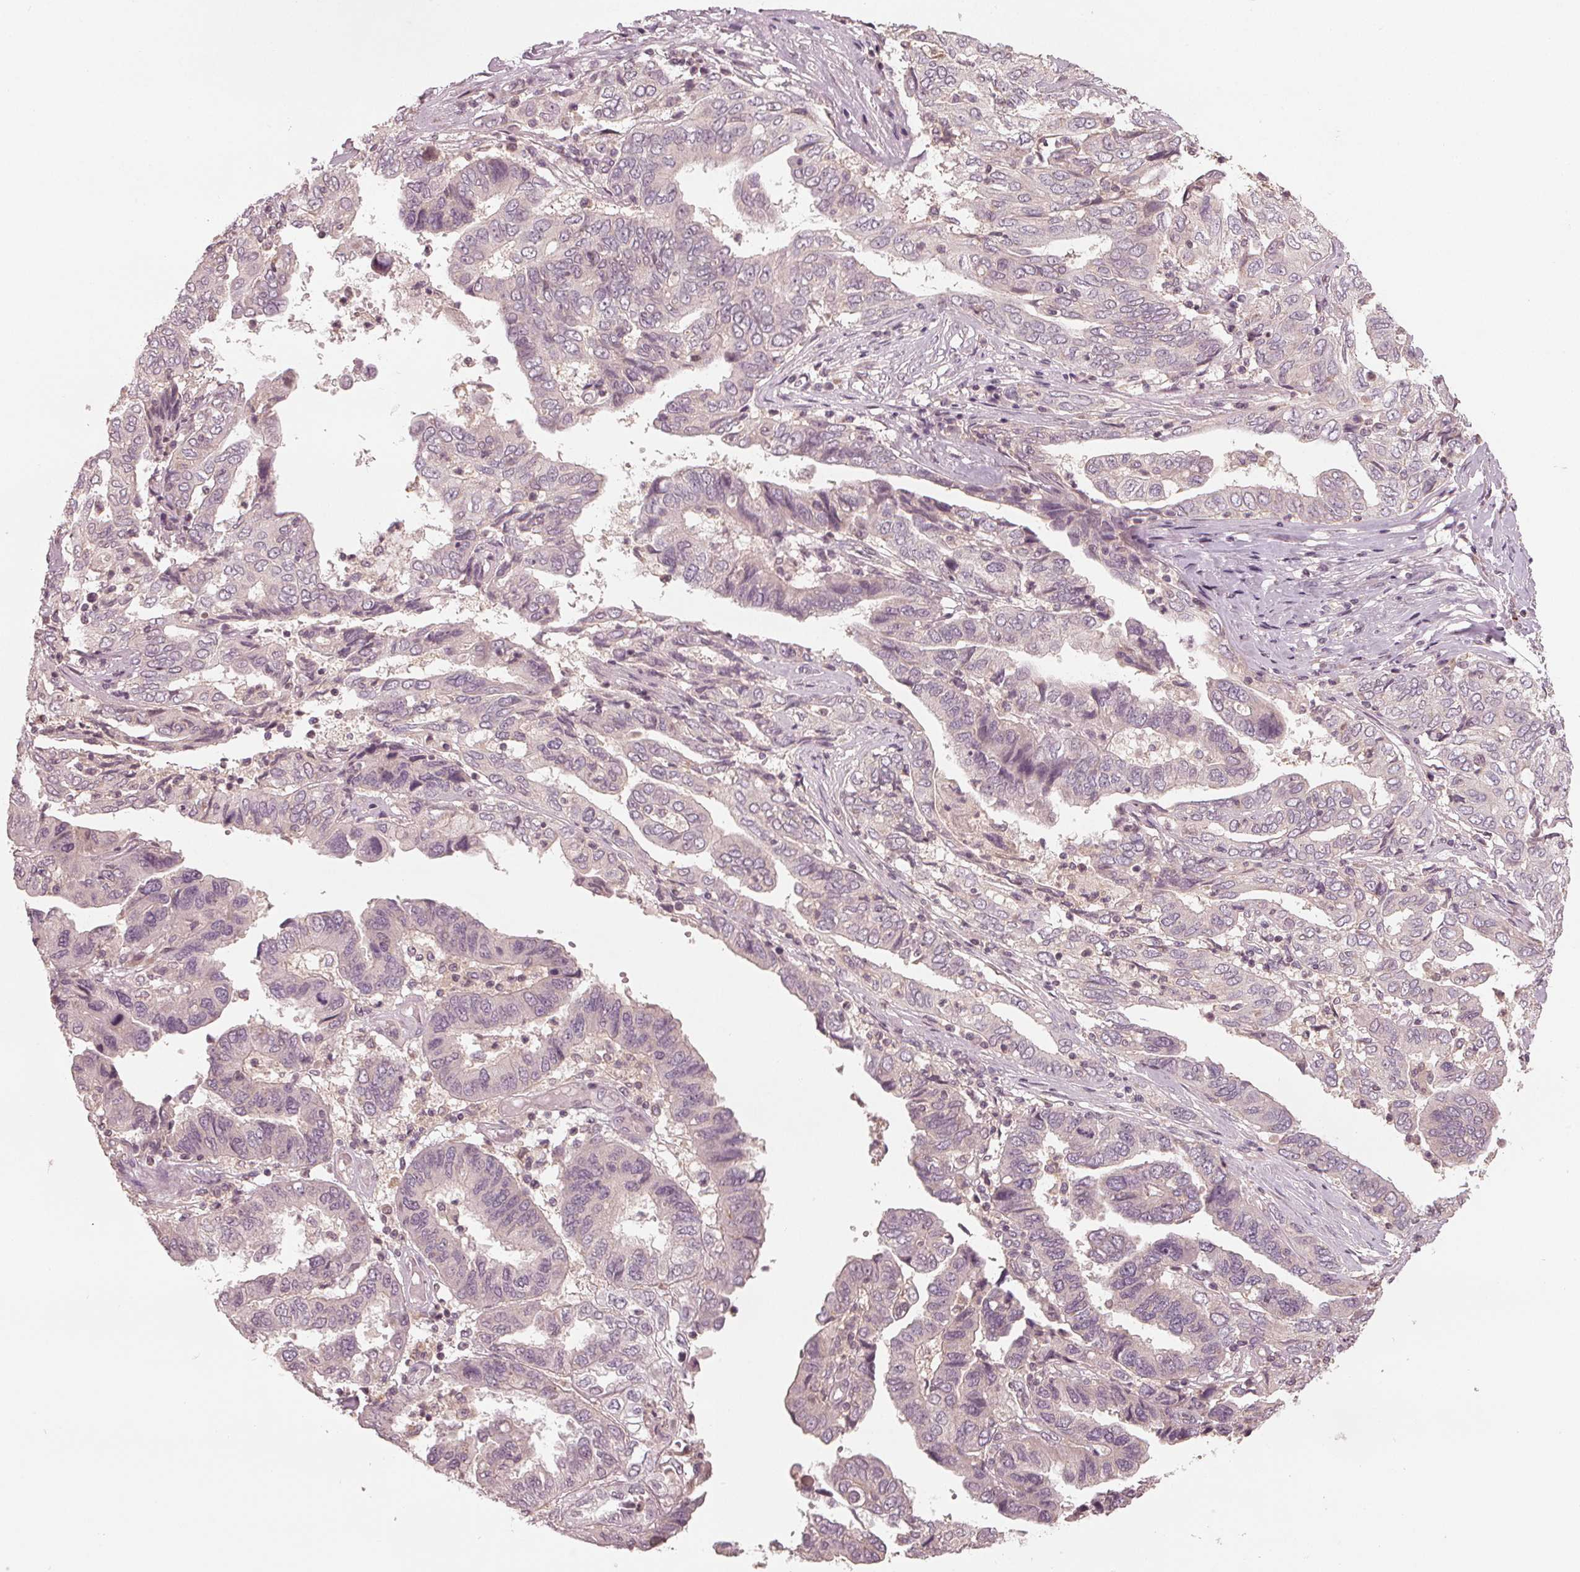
{"staining": {"intensity": "negative", "quantity": "none", "location": "none"}, "tissue": "ovarian cancer", "cell_type": "Tumor cells", "image_type": "cancer", "snomed": [{"axis": "morphology", "description": "Cystadenocarcinoma, serous, NOS"}, {"axis": "topography", "description": "Ovary"}], "caption": "A high-resolution micrograph shows immunohistochemistry (IHC) staining of ovarian cancer, which demonstrates no significant expression in tumor cells. (DAB (3,3'-diaminobenzidine) immunohistochemistry (IHC) with hematoxylin counter stain).", "gene": "GNB2", "patient": {"sex": "female", "age": 79}}